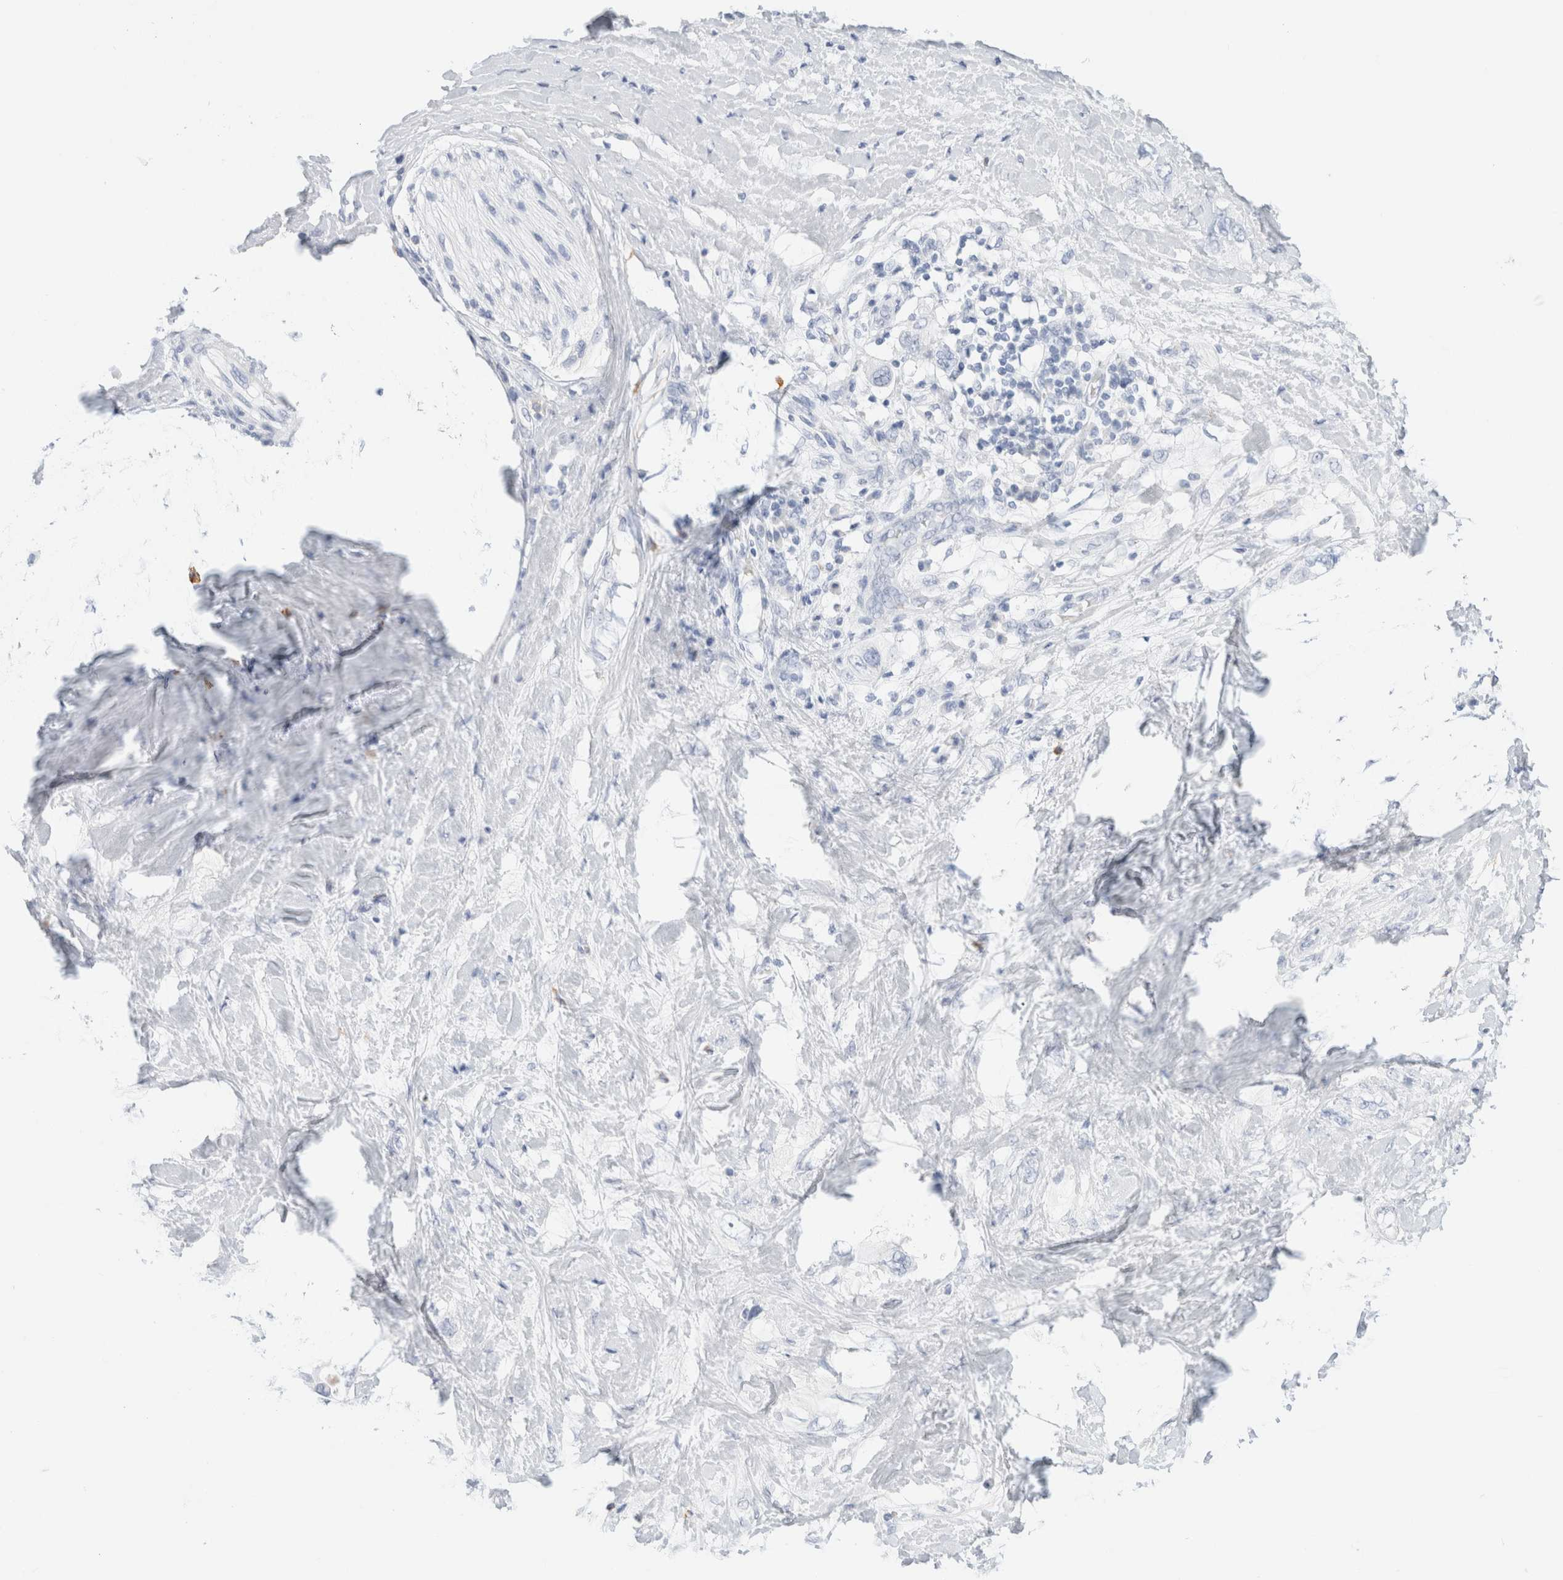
{"staining": {"intensity": "negative", "quantity": "none", "location": "none"}, "tissue": "pancreatic cancer", "cell_type": "Tumor cells", "image_type": "cancer", "snomed": [{"axis": "morphology", "description": "Adenocarcinoma, NOS"}, {"axis": "topography", "description": "Pancreas"}], "caption": "Immunohistochemistry of pancreatic cancer (adenocarcinoma) demonstrates no positivity in tumor cells.", "gene": "ARG1", "patient": {"sex": "female", "age": 56}}